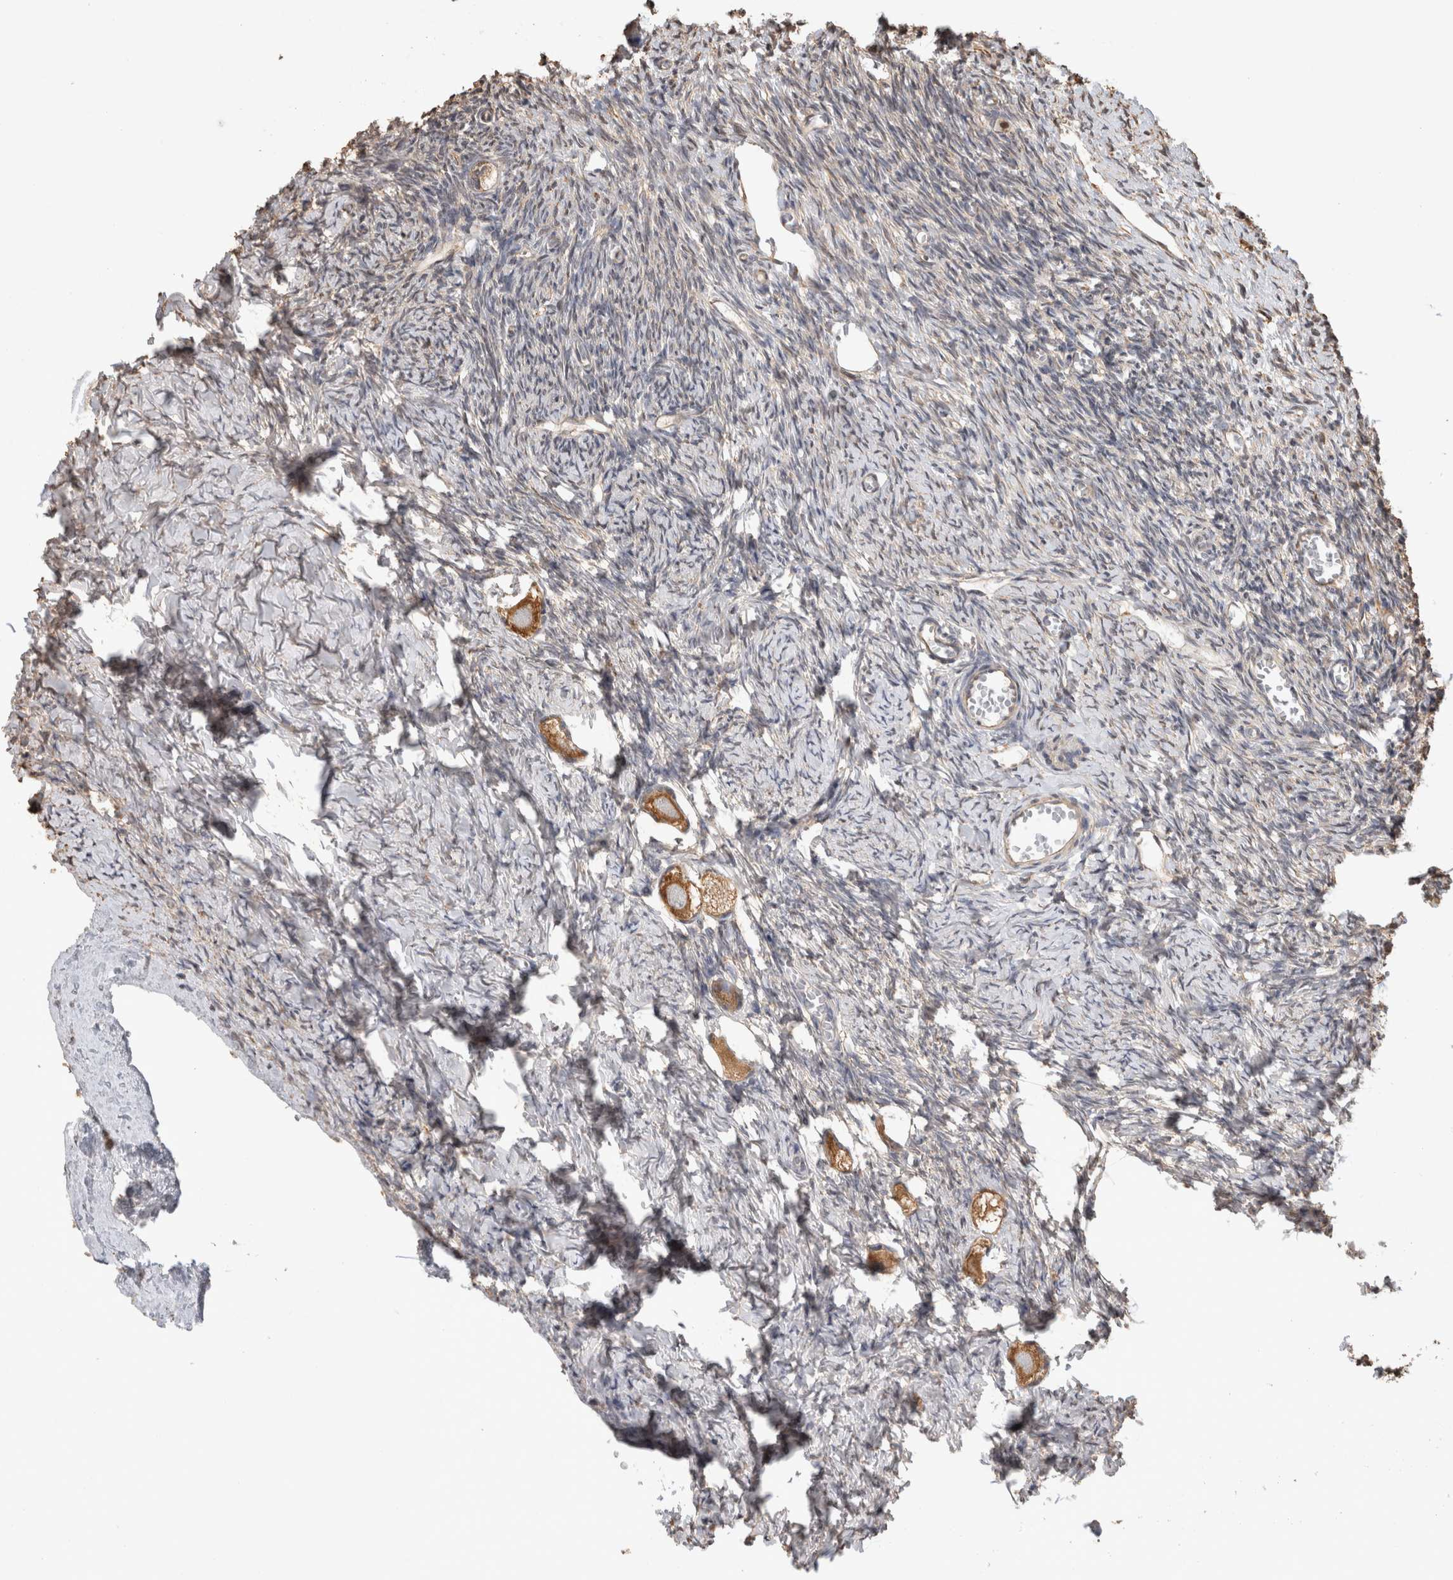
{"staining": {"intensity": "moderate", "quantity": ">75%", "location": "cytoplasmic/membranous"}, "tissue": "ovary", "cell_type": "Follicle cells", "image_type": "normal", "snomed": [{"axis": "morphology", "description": "Normal tissue, NOS"}, {"axis": "topography", "description": "Ovary"}], "caption": "Protein staining of normal ovary exhibits moderate cytoplasmic/membranous expression in approximately >75% of follicle cells. (brown staining indicates protein expression, while blue staining denotes nuclei).", "gene": "CLIP1", "patient": {"sex": "female", "age": 27}}